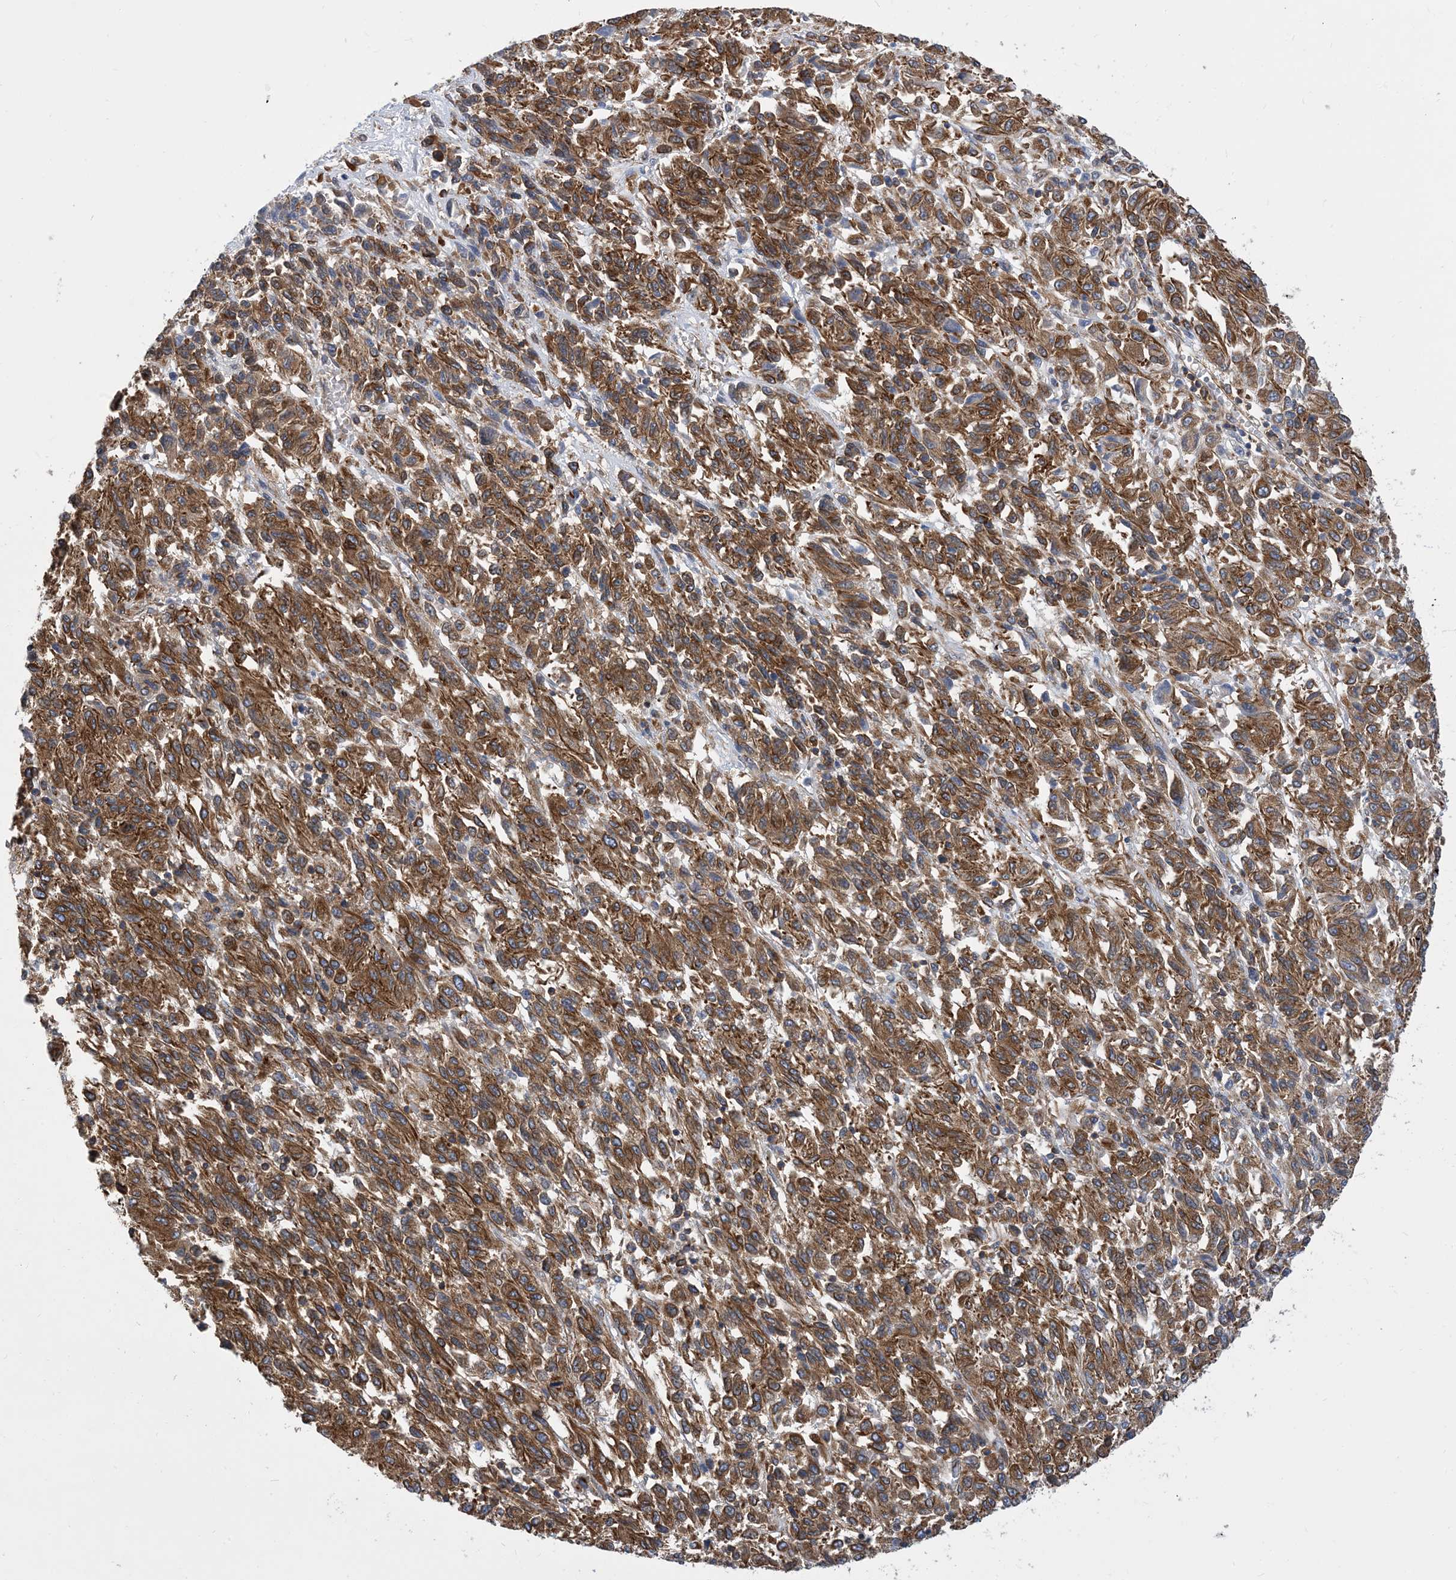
{"staining": {"intensity": "moderate", "quantity": ">75%", "location": "cytoplasmic/membranous"}, "tissue": "melanoma", "cell_type": "Tumor cells", "image_type": "cancer", "snomed": [{"axis": "morphology", "description": "Malignant melanoma, Metastatic site"}, {"axis": "topography", "description": "Lung"}], "caption": "Melanoma was stained to show a protein in brown. There is medium levels of moderate cytoplasmic/membranous staining in about >75% of tumor cells.", "gene": "DYNC1LI1", "patient": {"sex": "male", "age": 64}}